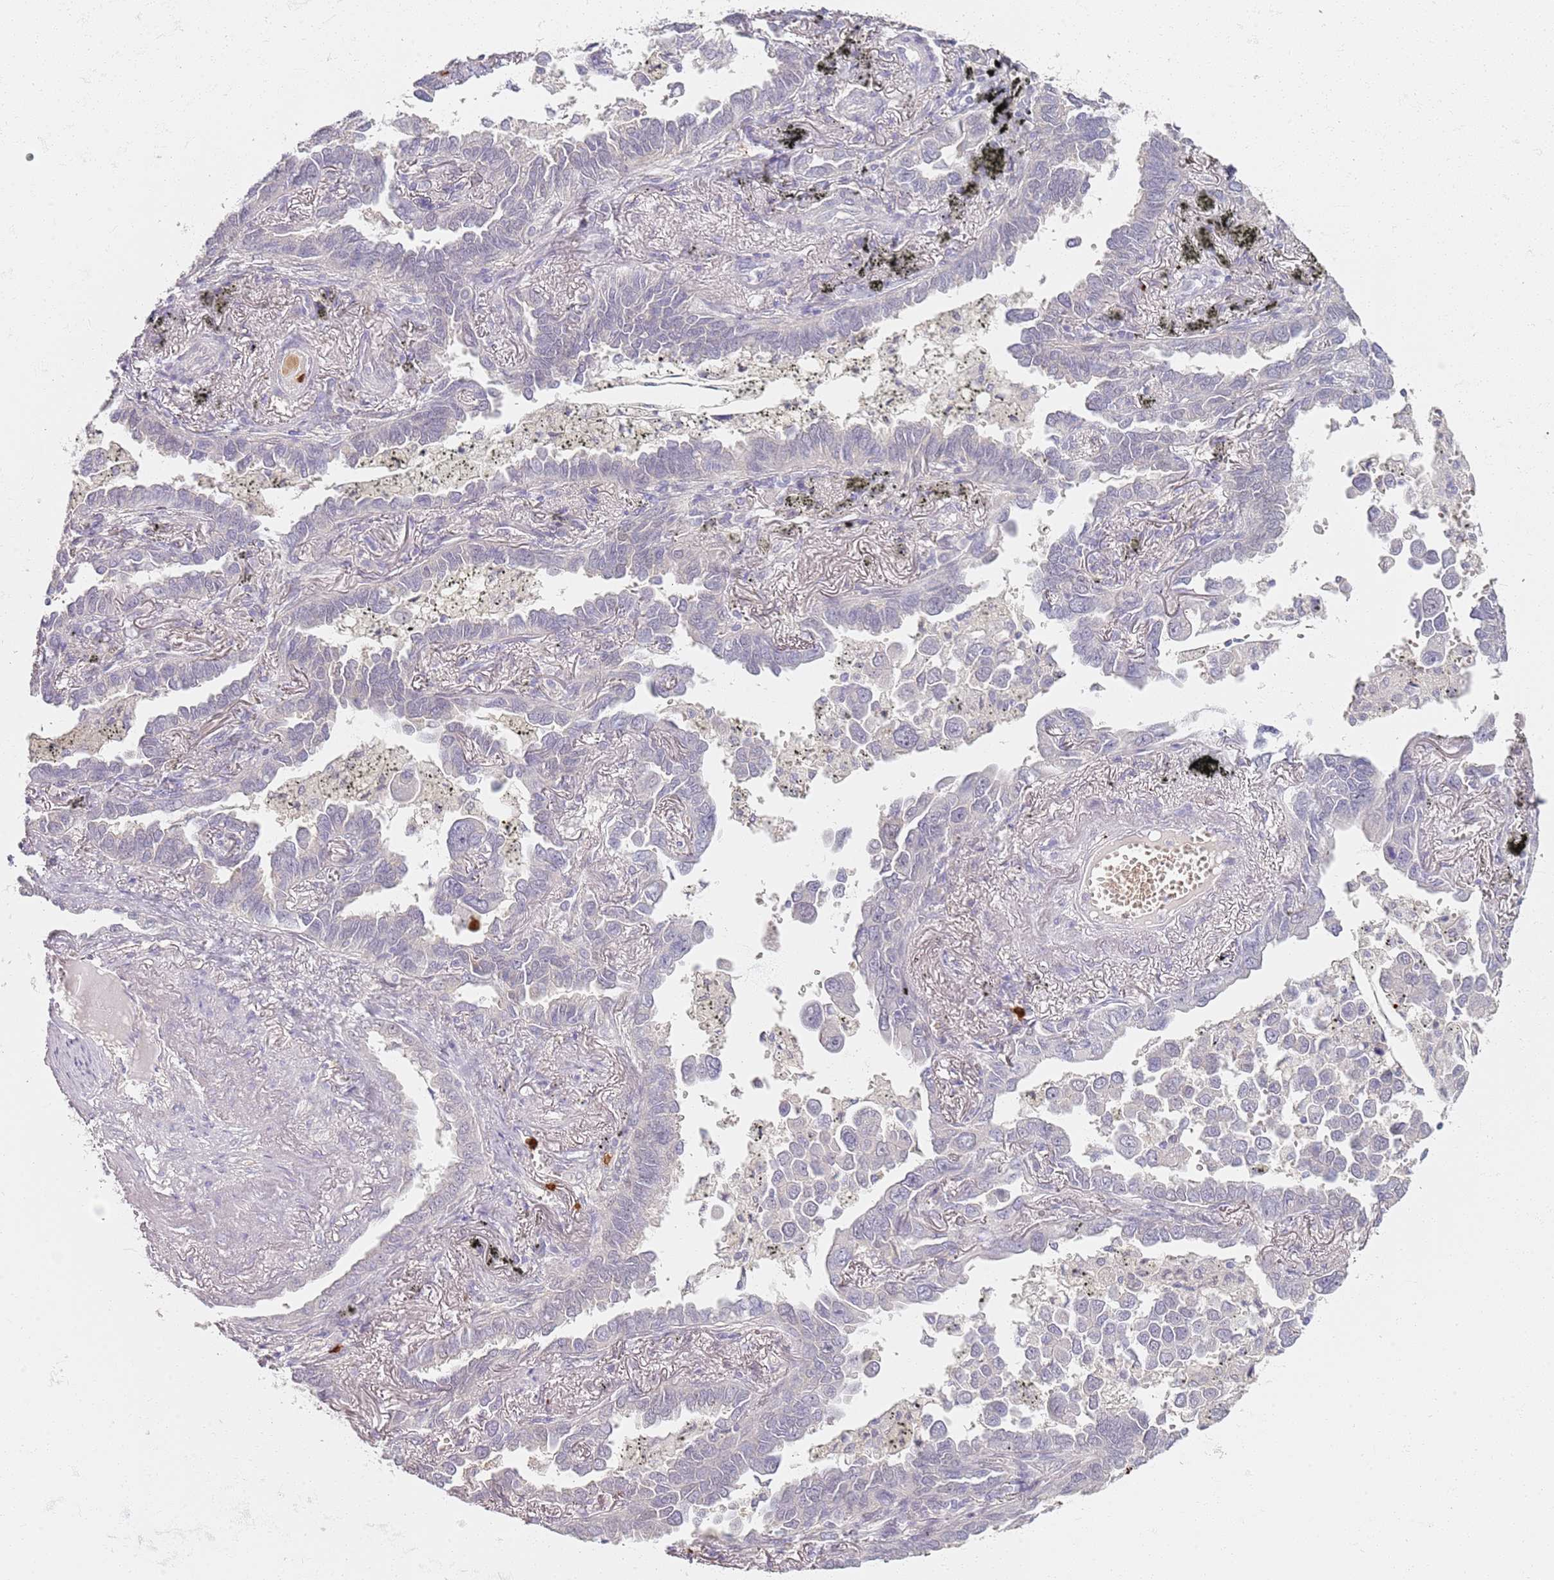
{"staining": {"intensity": "negative", "quantity": "none", "location": "none"}, "tissue": "lung cancer", "cell_type": "Tumor cells", "image_type": "cancer", "snomed": [{"axis": "morphology", "description": "Adenocarcinoma, NOS"}, {"axis": "topography", "description": "Lung"}], "caption": "Lung cancer (adenocarcinoma) stained for a protein using immunohistochemistry displays no positivity tumor cells.", "gene": "CD40LG", "patient": {"sex": "male", "age": 67}}